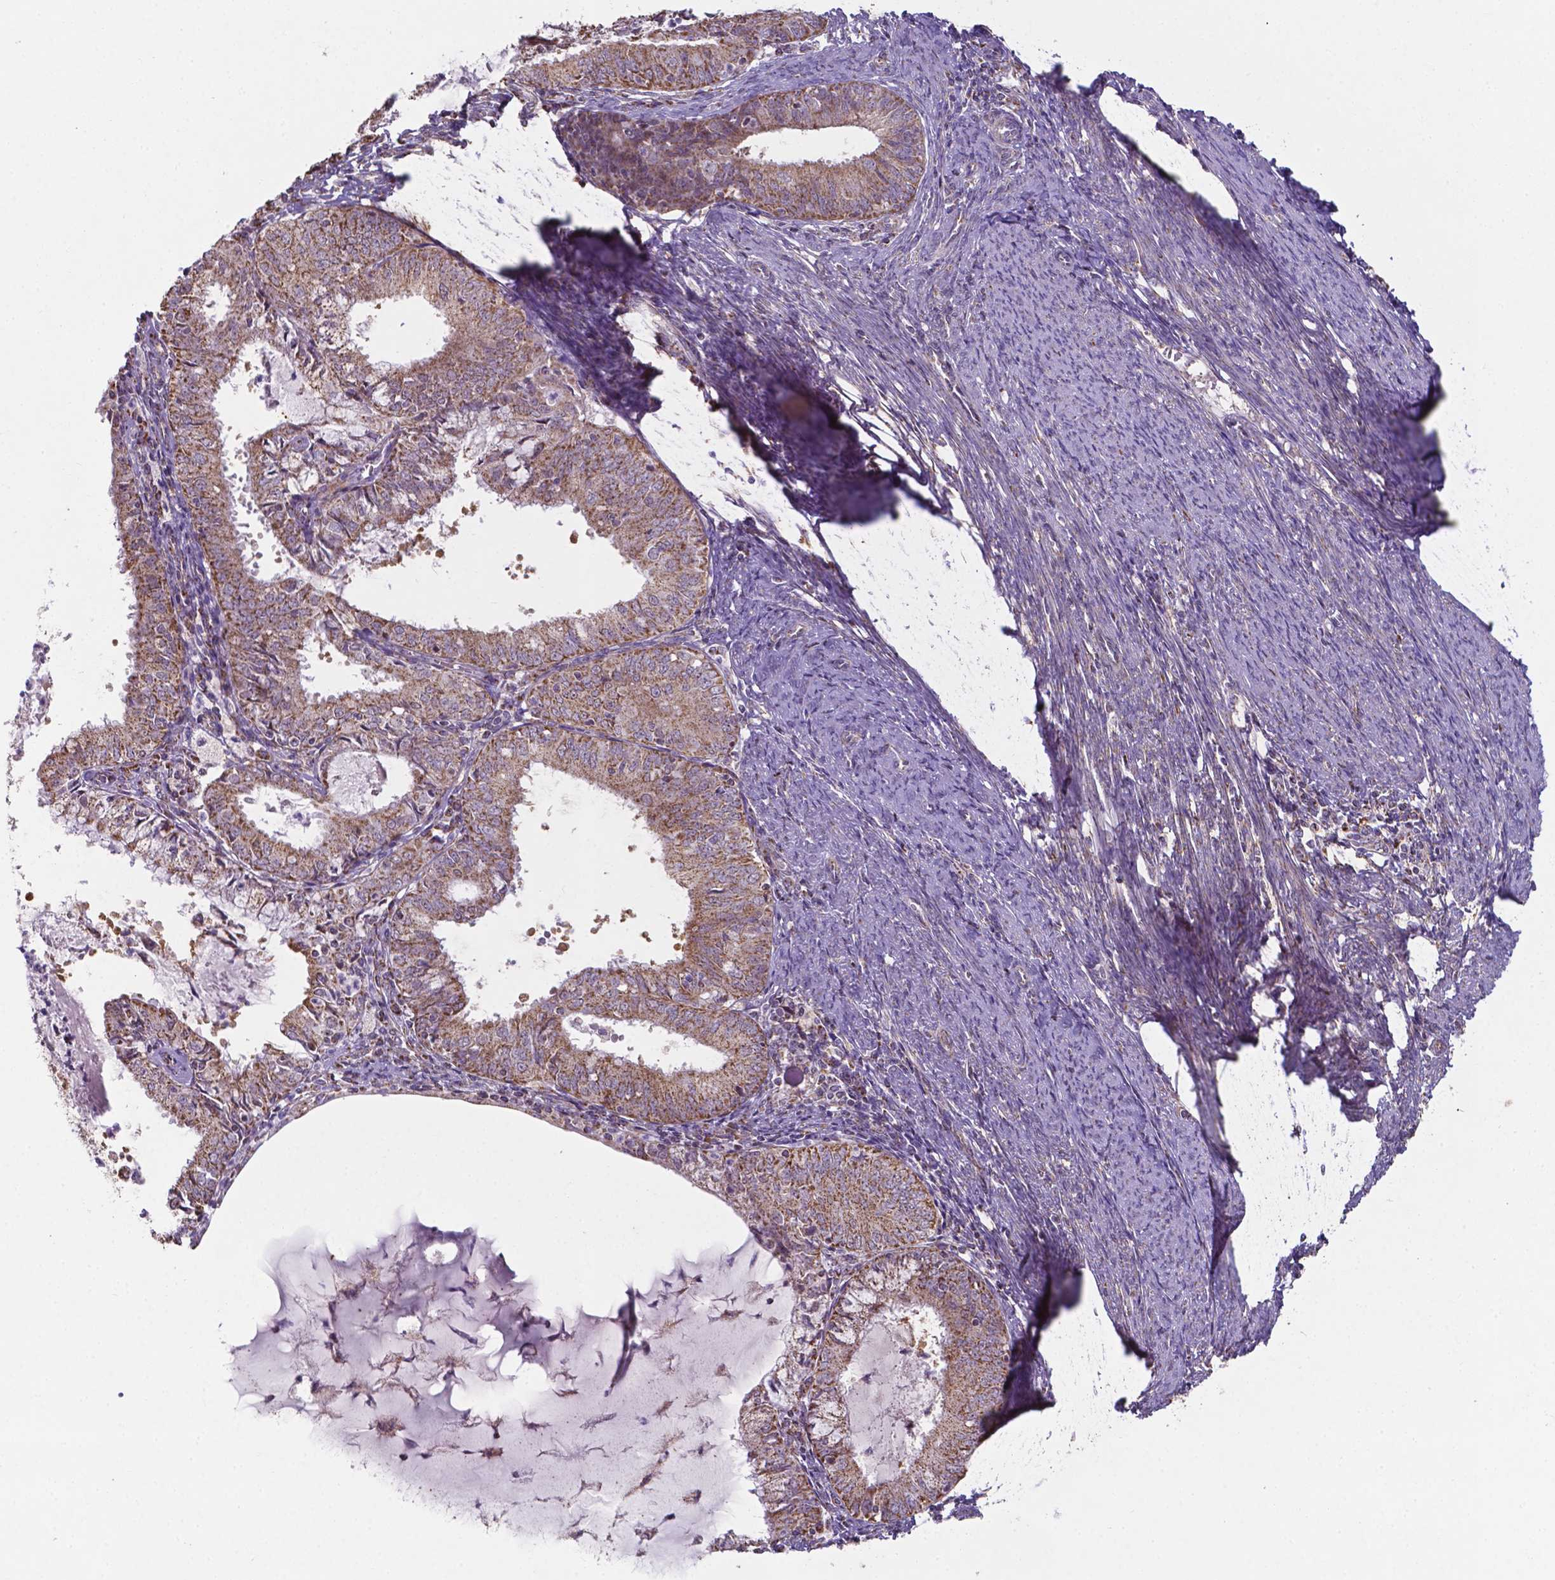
{"staining": {"intensity": "moderate", "quantity": ">75%", "location": "cytoplasmic/membranous"}, "tissue": "endometrial cancer", "cell_type": "Tumor cells", "image_type": "cancer", "snomed": [{"axis": "morphology", "description": "Adenocarcinoma, NOS"}, {"axis": "topography", "description": "Endometrium"}], "caption": "Endometrial cancer was stained to show a protein in brown. There is medium levels of moderate cytoplasmic/membranous expression in about >75% of tumor cells.", "gene": "FAM114A1", "patient": {"sex": "female", "age": 57}}